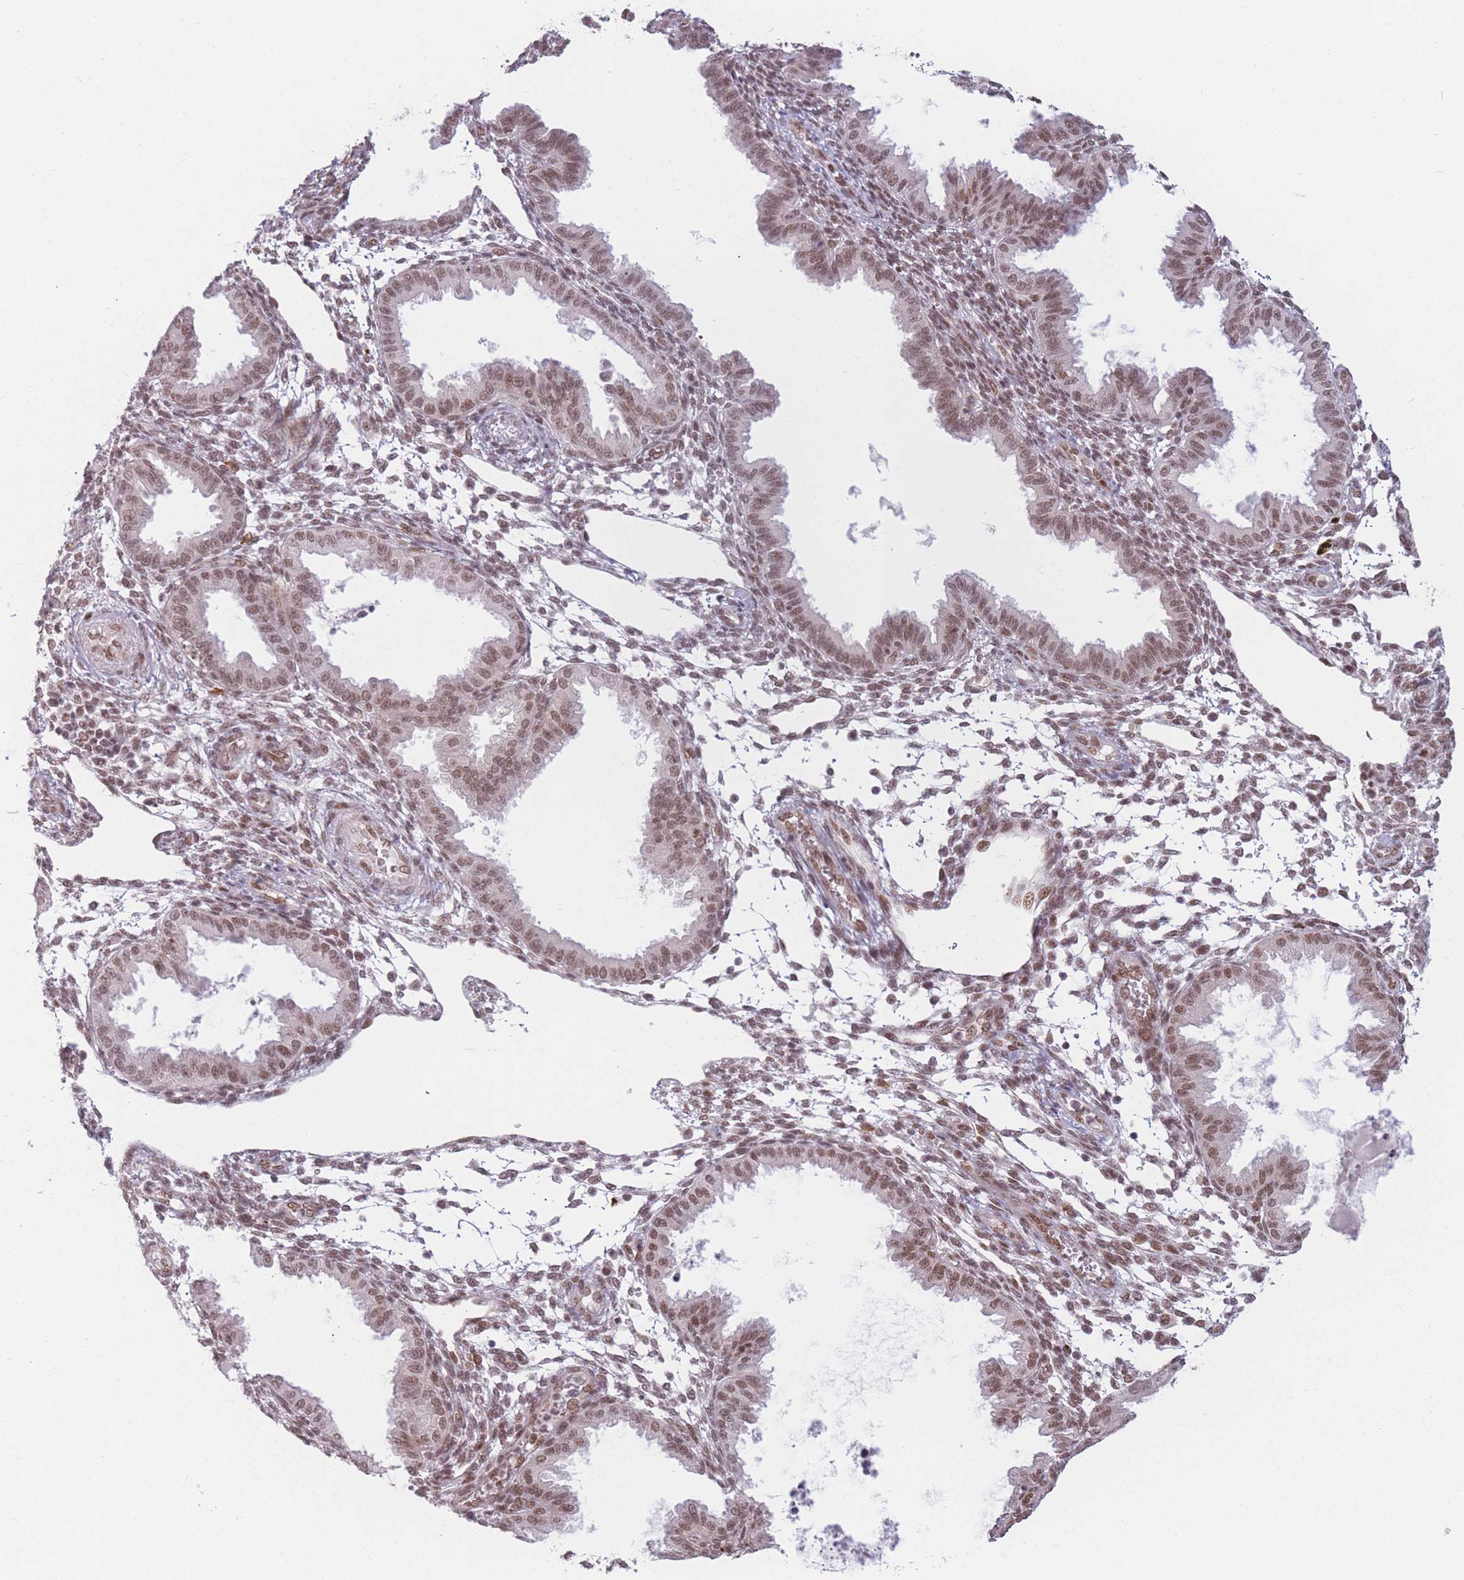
{"staining": {"intensity": "moderate", "quantity": "25%-75%", "location": "nuclear"}, "tissue": "endometrium", "cell_type": "Cells in endometrial stroma", "image_type": "normal", "snomed": [{"axis": "morphology", "description": "Normal tissue, NOS"}, {"axis": "topography", "description": "Endometrium"}], "caption": "Protein positivity by immunohistochemistry shows moderate nuclear positivity in about 25%-75% of cells in endometrial stroma in benign endometrium.", "gene": "SUPT6H", "patient": {"sex": "female", "age": 33}}